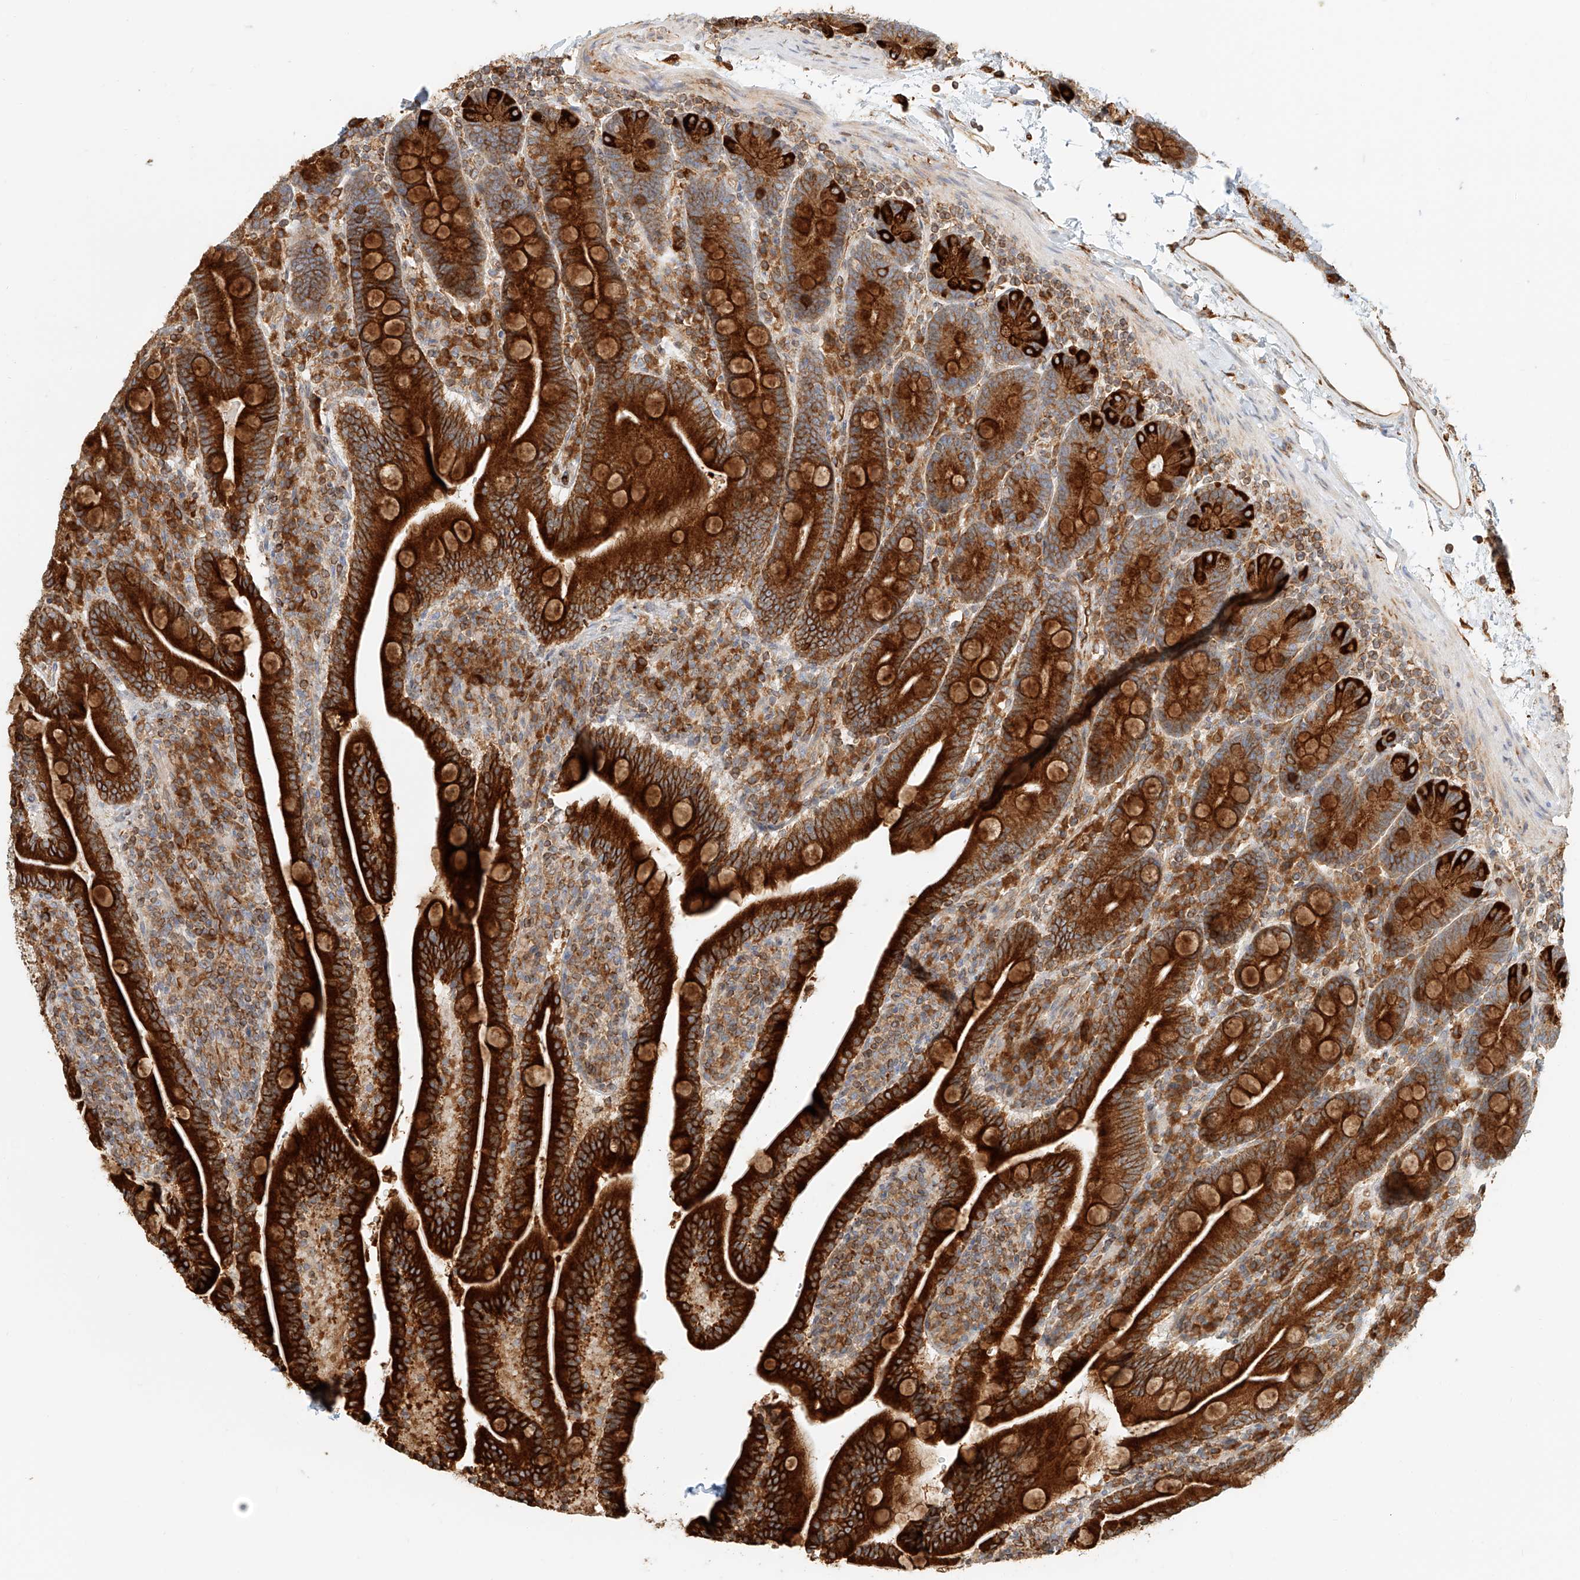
{"staining": {"intensity": "strong", "quantity": ">75%", "location": "cytoplasmic/membranous"}, "tissue": "duodenum", "cell_type": "Glandular cells", "image_type": "normal", "snomed": [{"axis": "morphology", "description": "Normal tissue, NOS"}, {"axis": "topography", "description": "Duodenum"}], "caption": "Brown immunohistochemical staining in benign human duodenum exhibits strong cytoplasmic/membranous positivity in about >75% of glandular cells.", "gene": "DHRS7", "patient": {"sex": "male", "age": 35}}